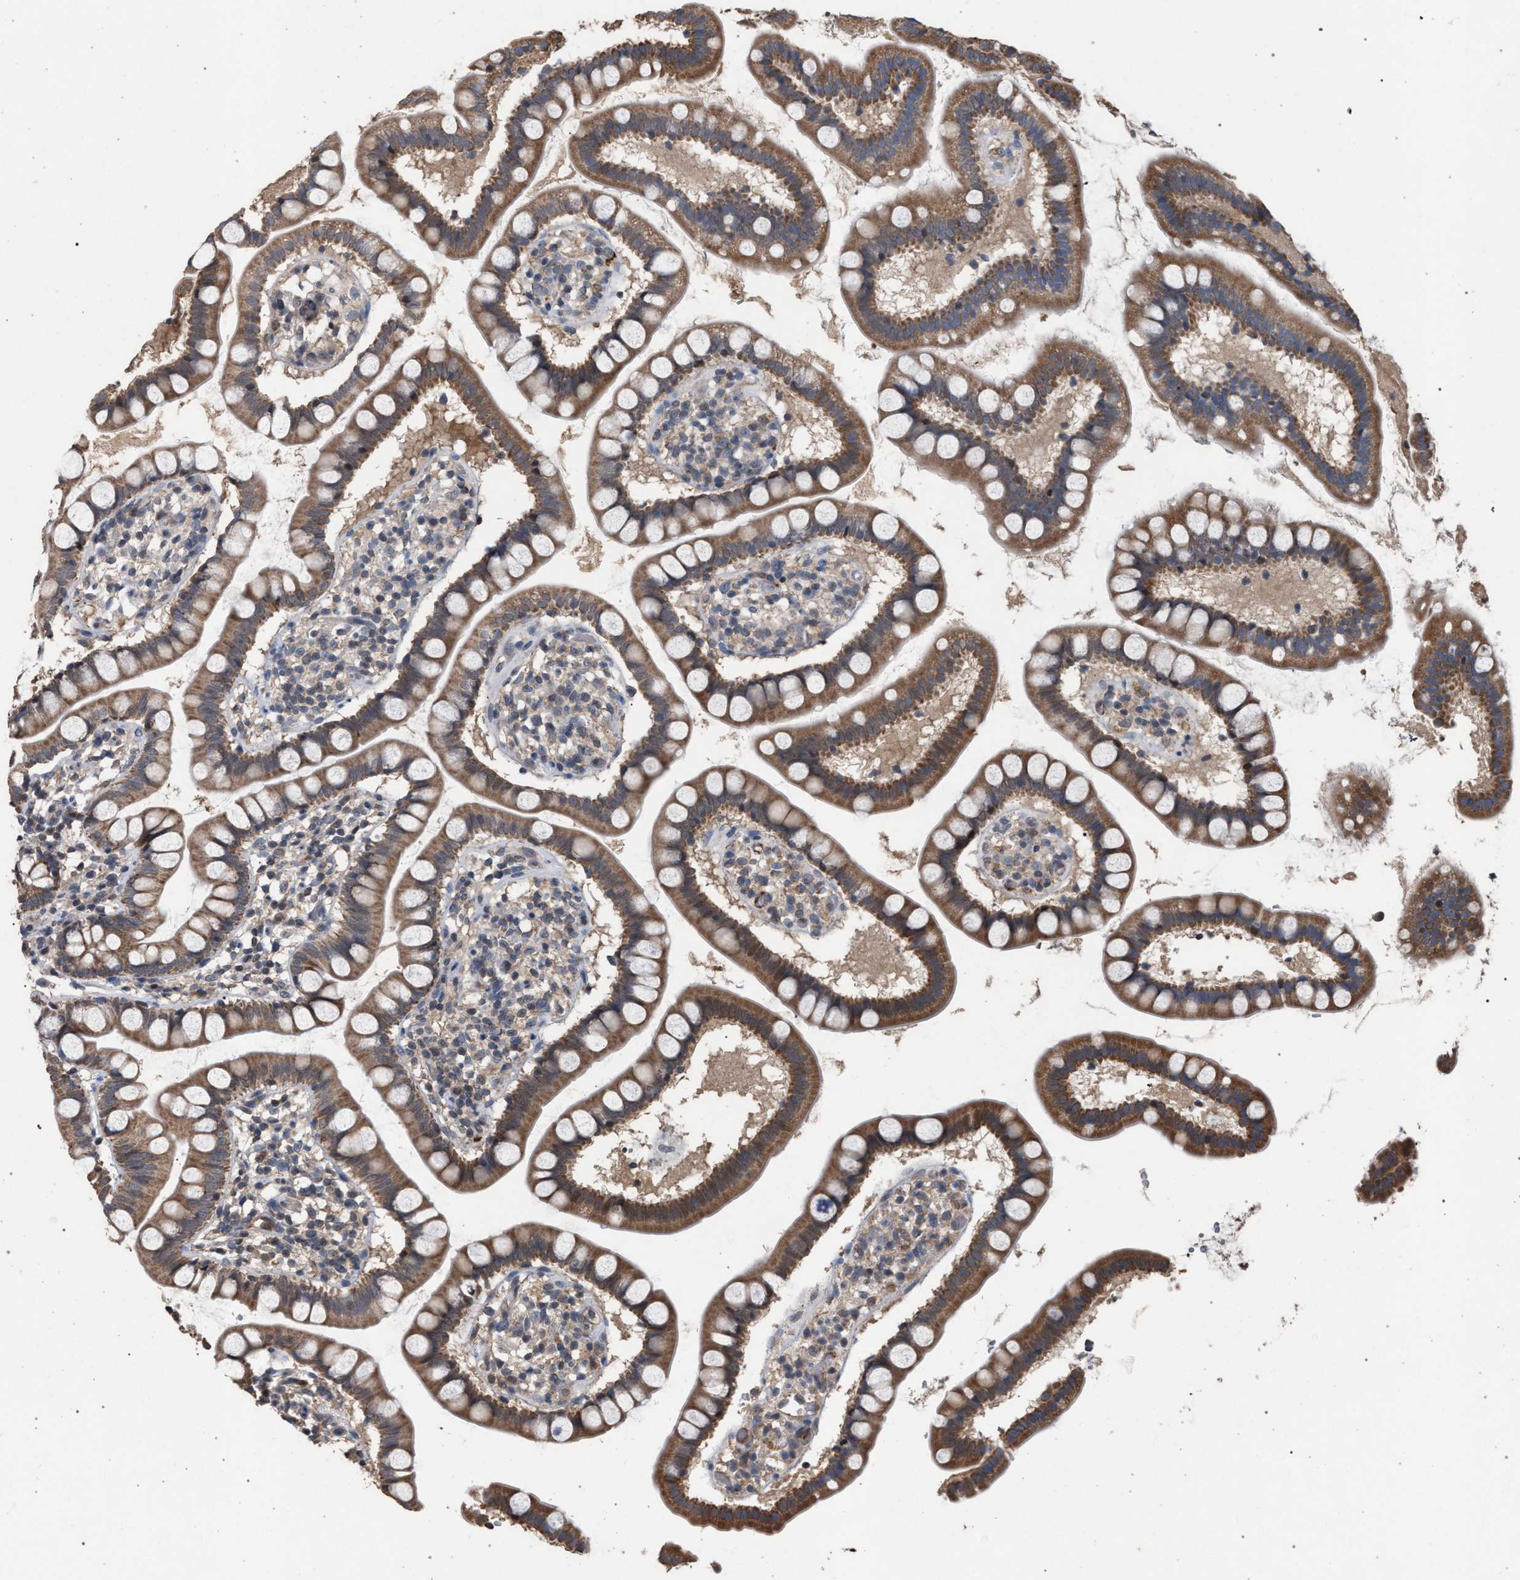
{"staining": {"intensity": "moderate", "quantity": ">75%", "location": "cytoplasmic/membranous"}, "tissue": "small intestine", "cell_type": "Glandular cells", "image_type": "normal", "snomed": [{"axis": "morphology", "description": "Normal tissue, NOS"}, {"axis": "topography", "description": "Small intestine"}], "caption": "IHC histopathology image of normal human small intestine stained for a protein (brown), which demonstrates medium levels of moderate cytoplasmic/membranous expression in about >75% of glandular cells.", "gene": "TECPR1", "patient": {"sex": "female", "age": 84}}